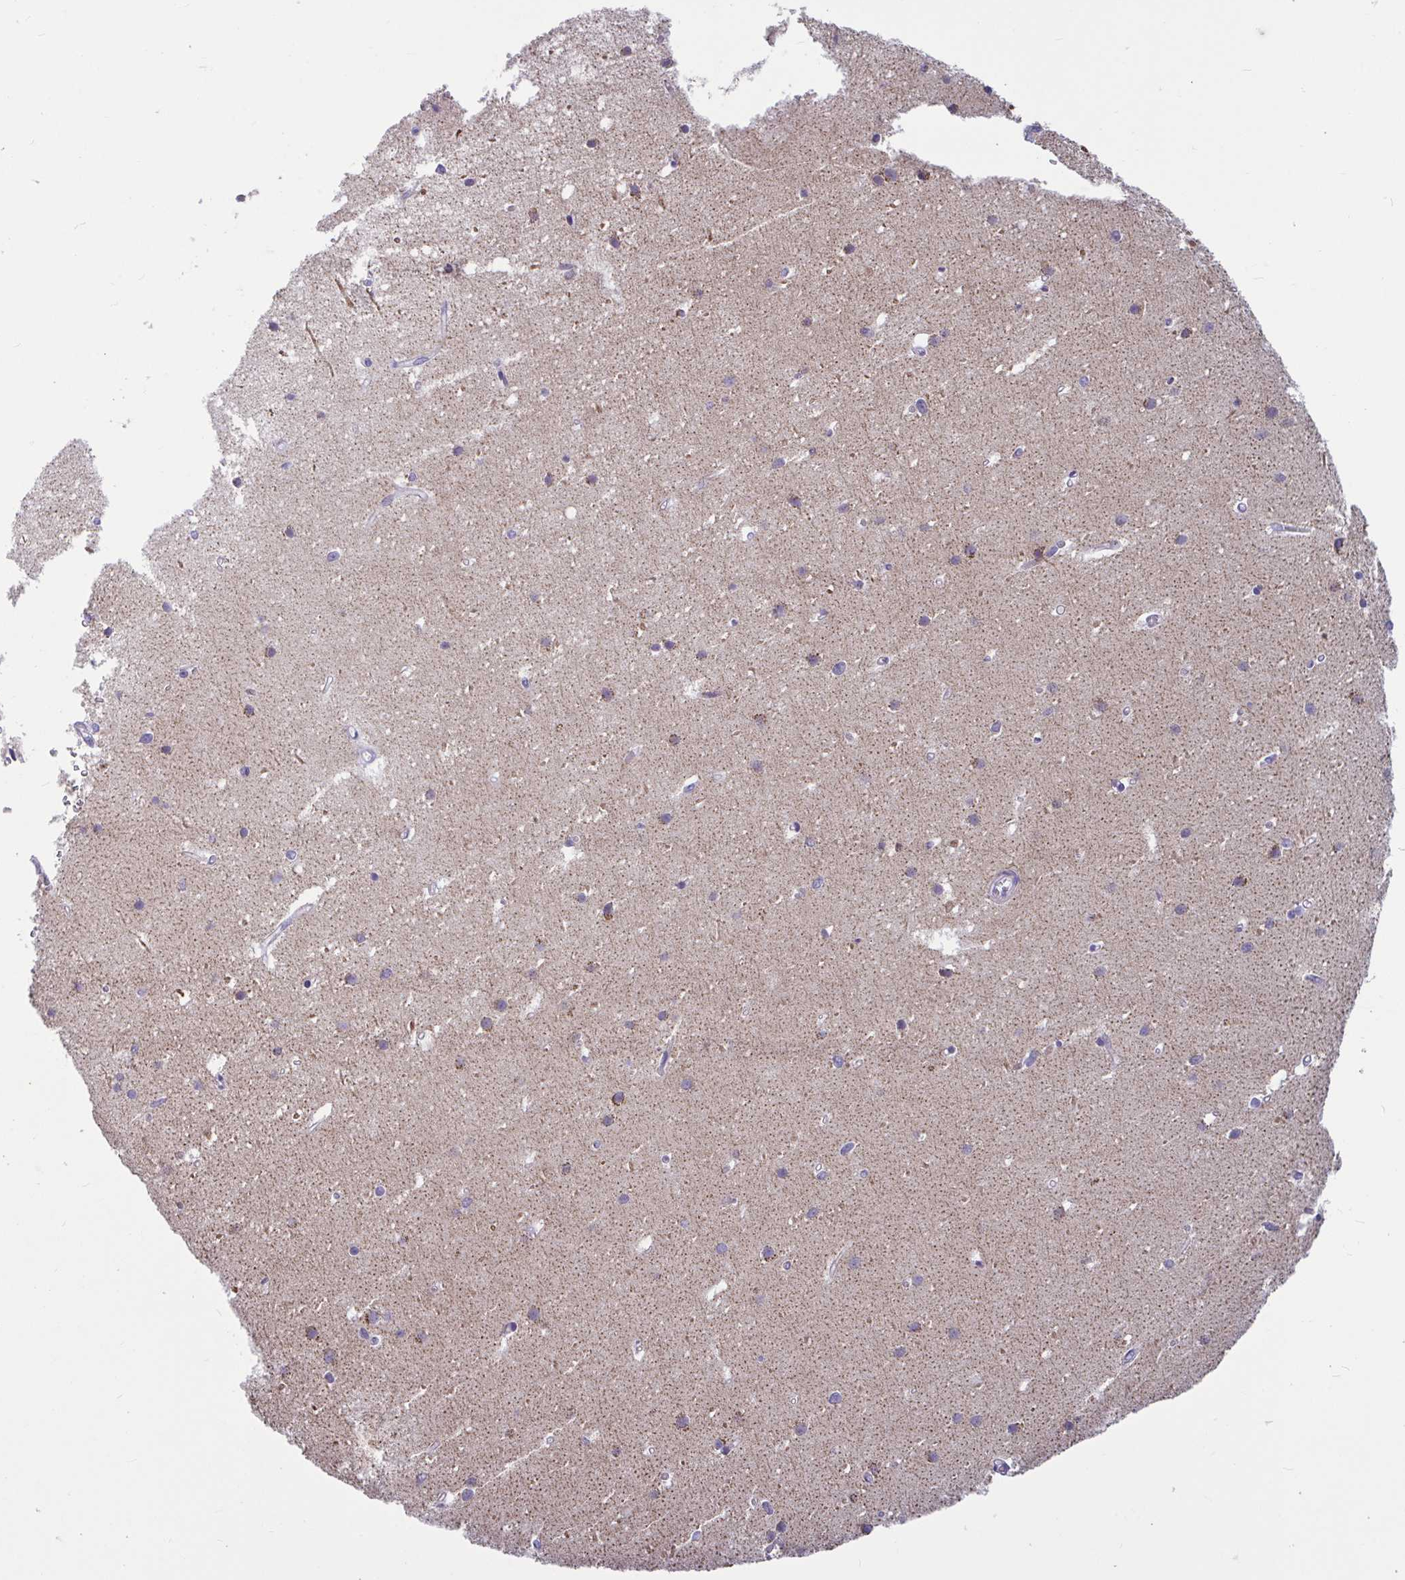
{"staining": {"intensity": "strong", "quantity": "25%-75%", "location": "cytoplasmic/membranous"}, "tissue": "cerebellum", "cell_type": "Cells in granular layer", "image_type": "normal", "snomed": [{"axis": "morphology", "description": "Normal tissue, NOS"}, {"axis": "topography", "description": "Cerebellum"}], "caption": "High-power microscopy captured an immunohistochemistry photomicrograph of benign cerebellum, revealing strong cytoplasmic/membranous staining in approximately 25%-75% of cells in granular layer. The staining was performed using DAB (3,3'-diaminobenzidine), with brown indicating positive protein expression. Nuclei are stained blue with hematoxylin.", "gene": "OR13A1", "patient": {"sex": "male", "age": 54}}